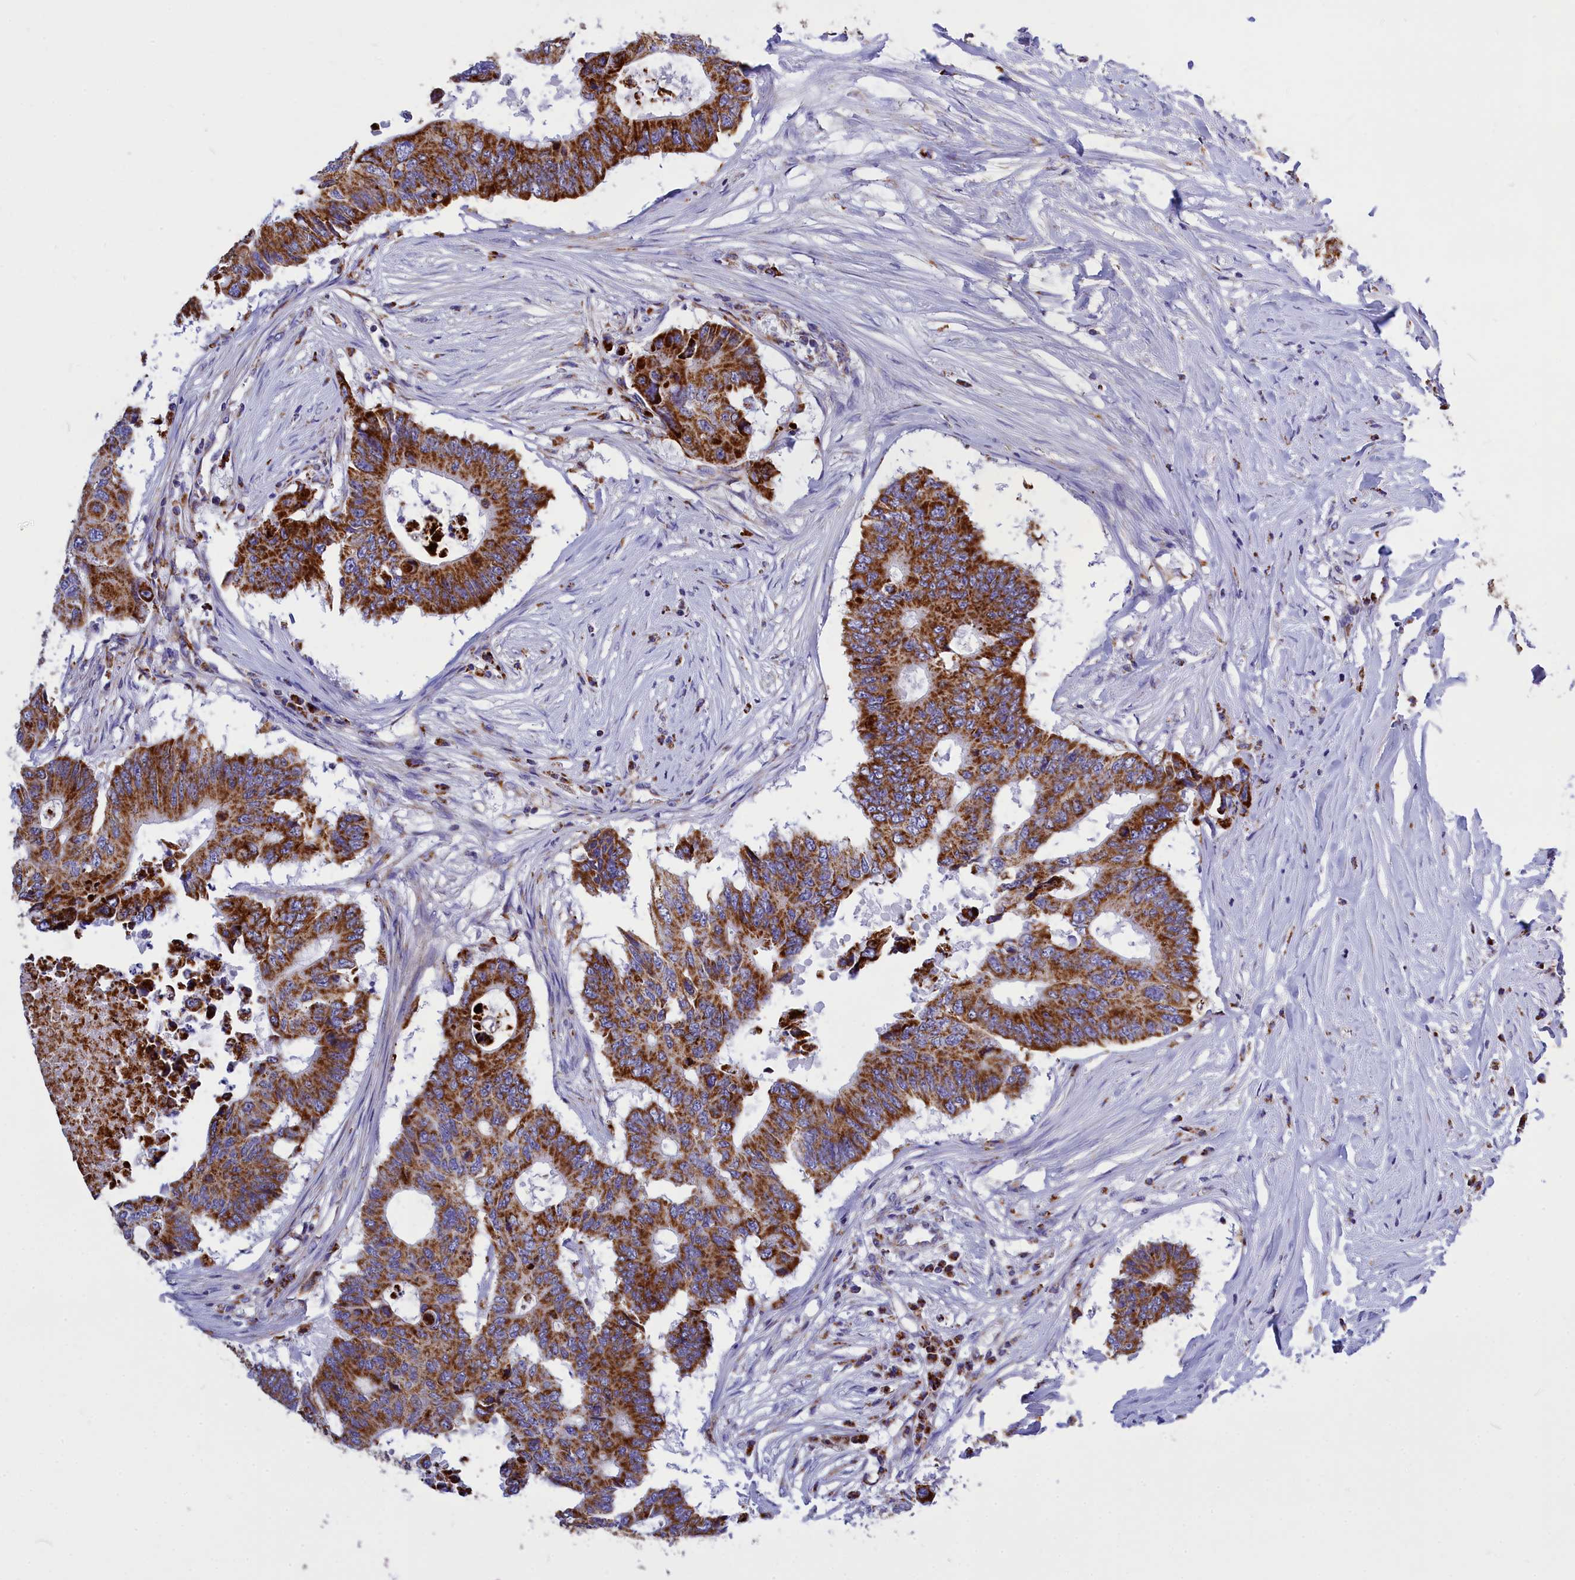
{"staining": {"intensity": "strong", "quantity": ">75%", "location": "cytoplasmic/membranous"}, "tissue": "colorectal cancer", "cell_type": "Tumor cells", "image_type": "cancer", "snomed": [{"axis": "morphology", "description": "Adenocarcinoma, NOS"}, {"axis": "topography", "description": "Colon"}], "caption": "High-magnification brightfield microscopy of colorectal cancer stained with DAB (3,3'-diaminobenzidine) (brown) and counterstained with hematoxylin (blue). tumor cells exhibit strong cytoplasmic/membranous expression is seen in about>75% of cells.", "gene": "VDAC2", "patient": {"sex": "male", "age": 71}}